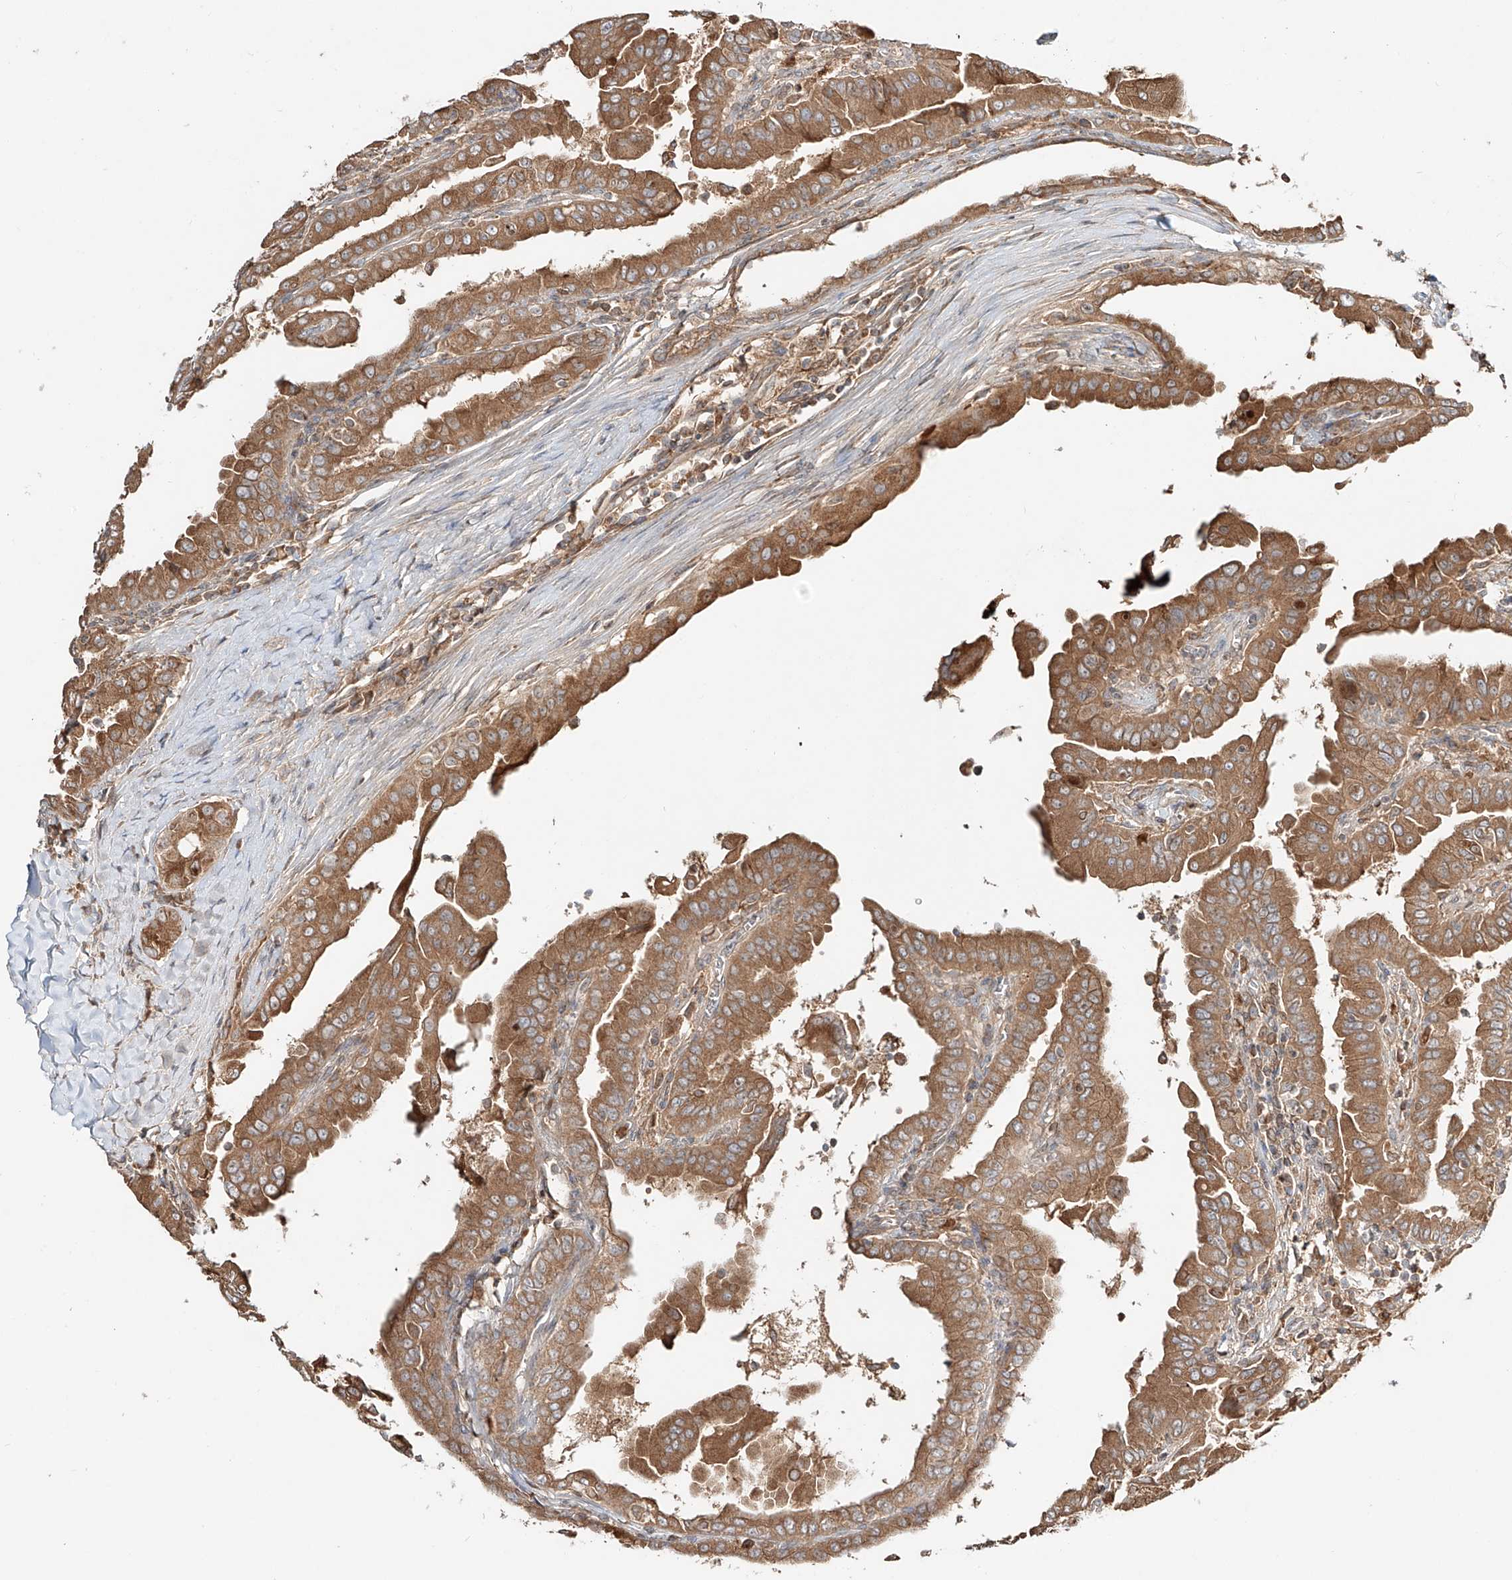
{"staining": {"intensity": "moderate", "quantity": ">75%", "location": "cytoplasmic/membranous"}, "tissue": "thyroid cancer", "cell_type": "Tumor cells", "image_type": "cancer", "snomed": [{"axis": "morphology", "description": "Papillary adenocarcinoma, NOS"}, {"axis": "topography", "description": "Thyroid gland"}], "caption": "This histopathology image demonstrates immunohistochemistry staining of papillary adenocarcinoma (thyroid), with medium moderate cytoplasmic/membranous expression in approximately >75% of tumor cells.", "gene": "ERO1A", "patient": {"sex": "male", "age": 33}}